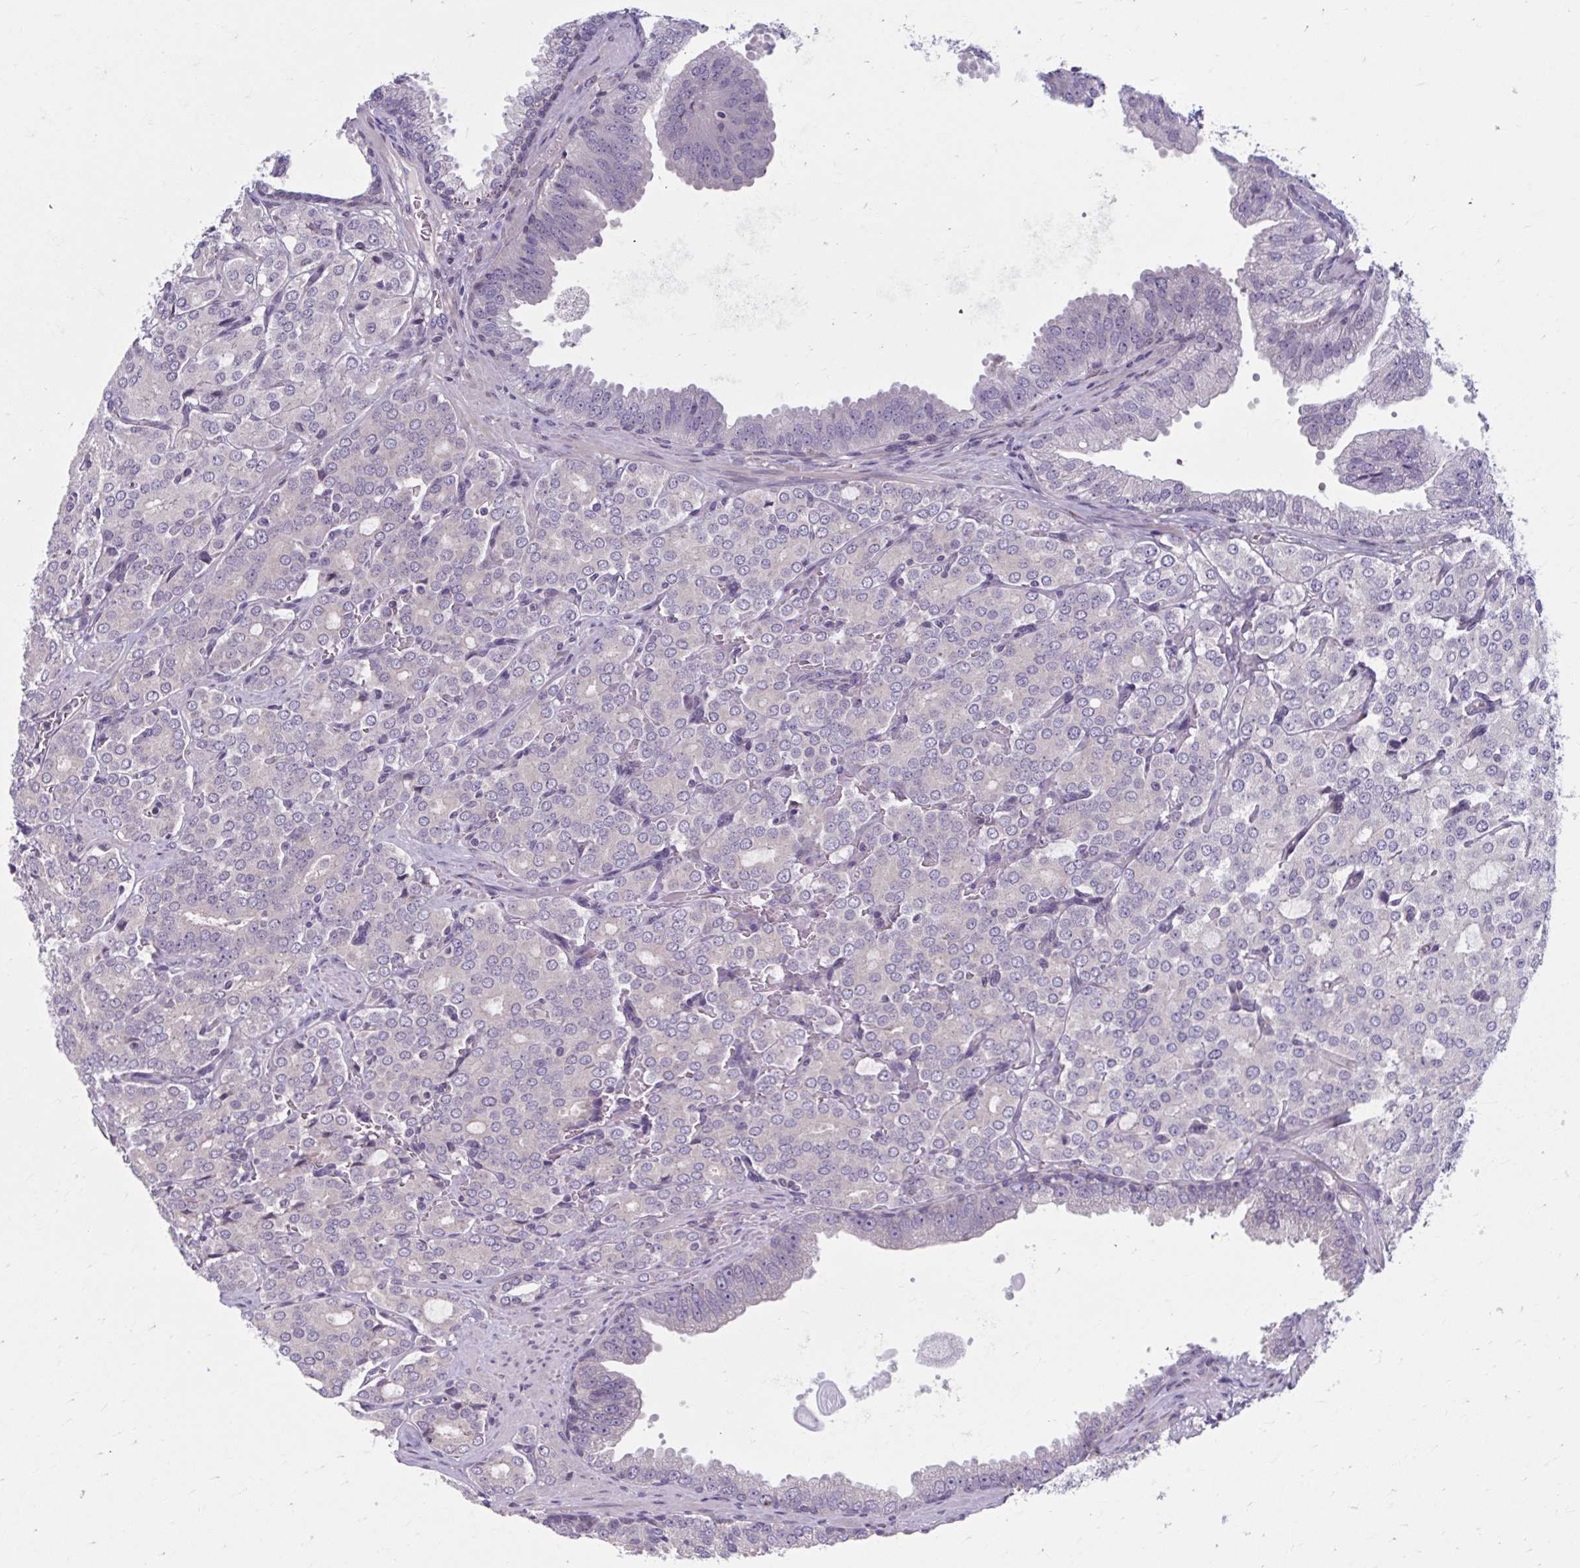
{"staining": {"intensity": "negative", "quantity": "none", "location": "none"}, "tissue": "prostate cancer", "cell_type": "Tumor cells", "image_type": "cancer", "snomed": [{"axis": "morphology", "description": "Adenocarcinoma, Low grade"}, {"axis": "topography", "description": "Prostate"}], "caption": "A high-resolution photomicrograph shows immunohistochemistry staining of prostate low-grade adenocarcinoma, which displays no significant staining in tumor cells.", "gene": "CHST3", "patient": {"sex": "male", "age": 67}}